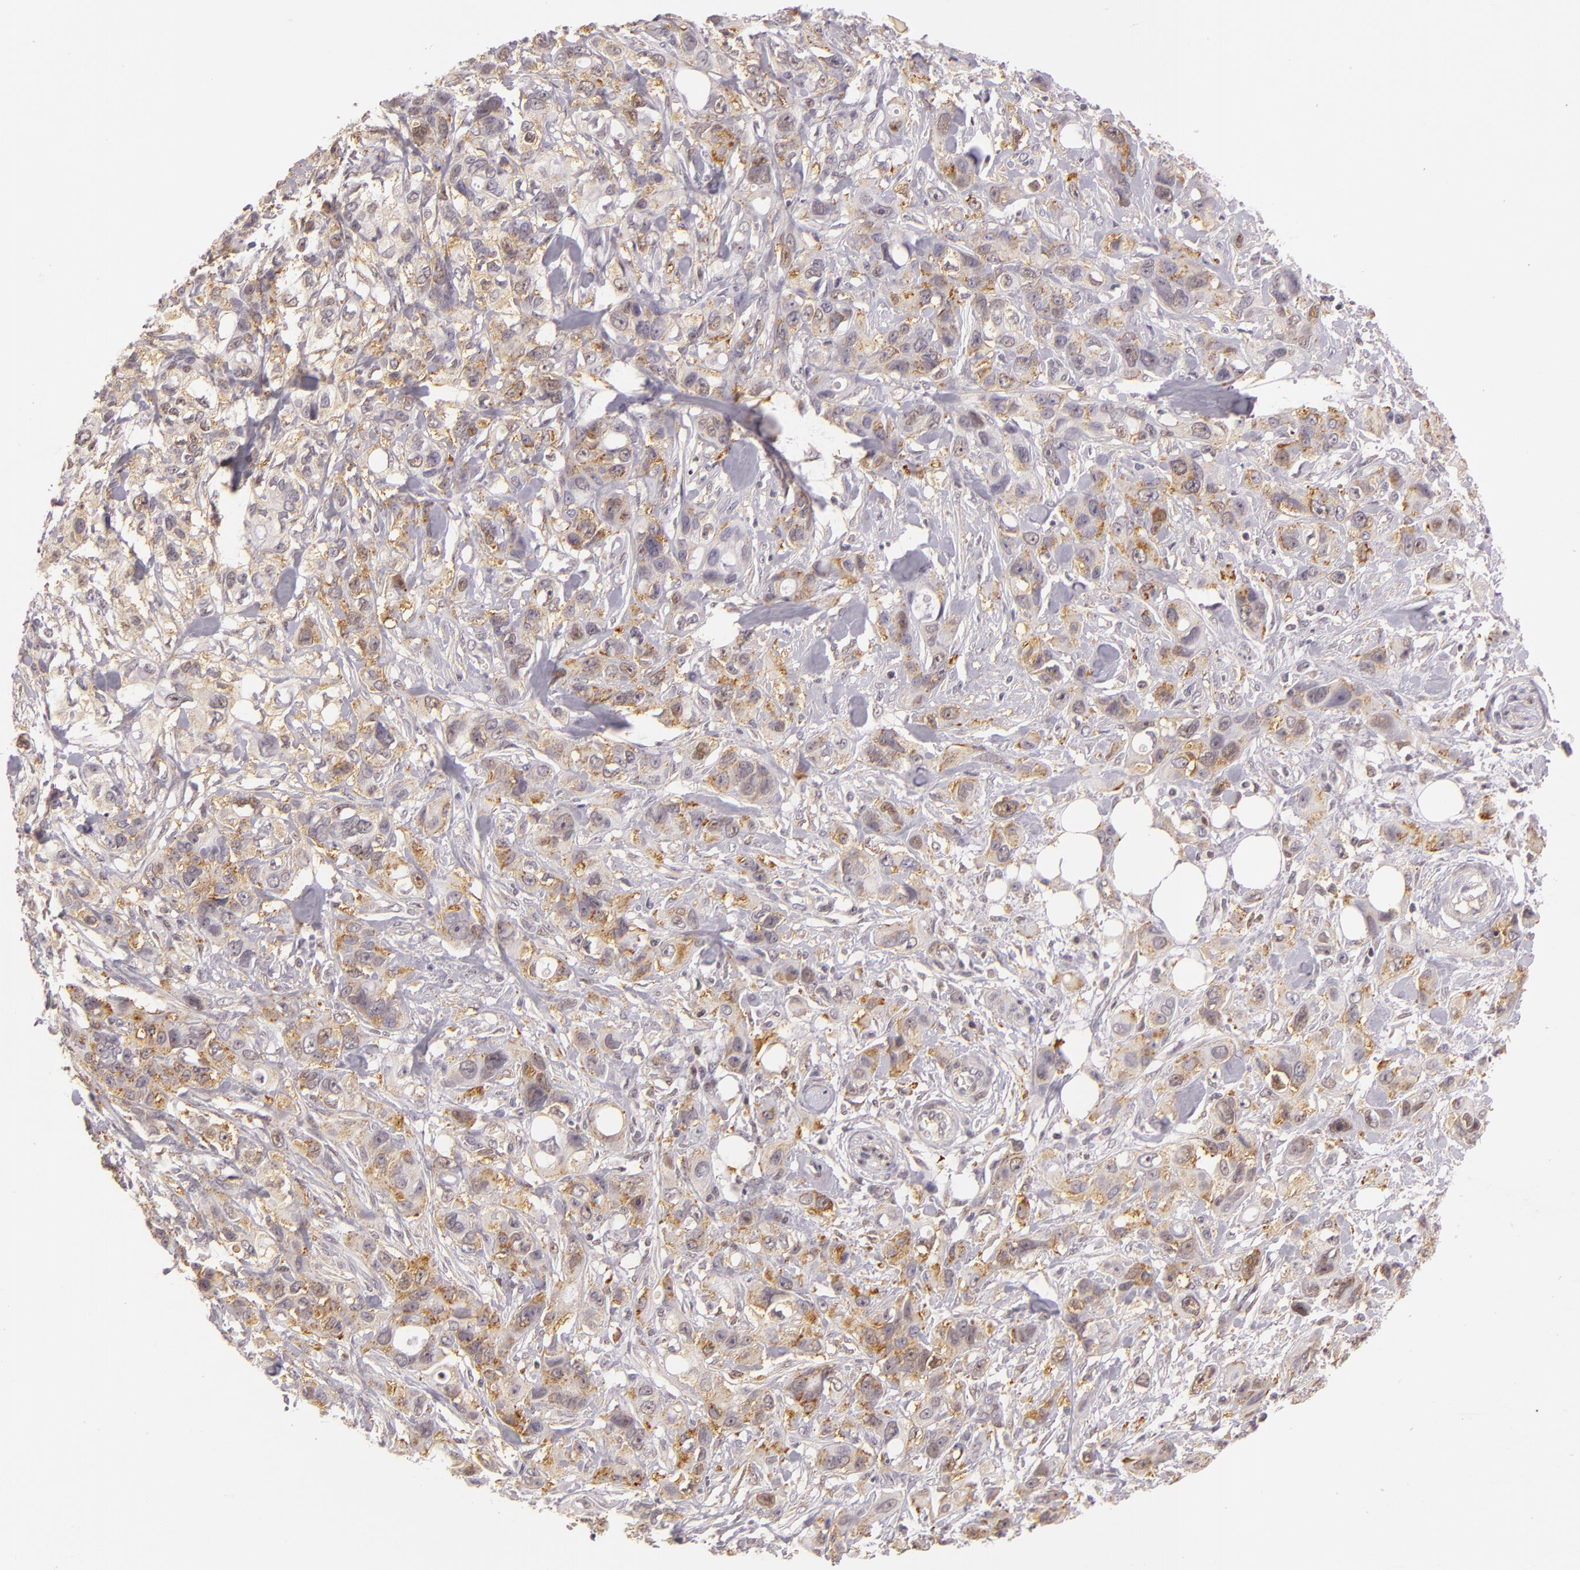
{"staining": {"intensity": "weak", "quantity": "<25%", "location": "cytoplasmic/membranous"}, "tissue": "stomach cancer", "cell_type": "Tumor cells", "image_type": "cancer", "snomed": [{"axis": "morphology", "description": "Adenocarcinoma, NOS"}, {"axis": "topography", "description": "Stomach, upper"}], "caption": "High magnification brightfield microscopy of stomach adenocarcinoma stained with DAB (brown) and counterstained with hematoxylin (blue): tumor cells show no significant staining.", "gene": "IMPDH1", "patient": {"sex": "male", "age": 47}}